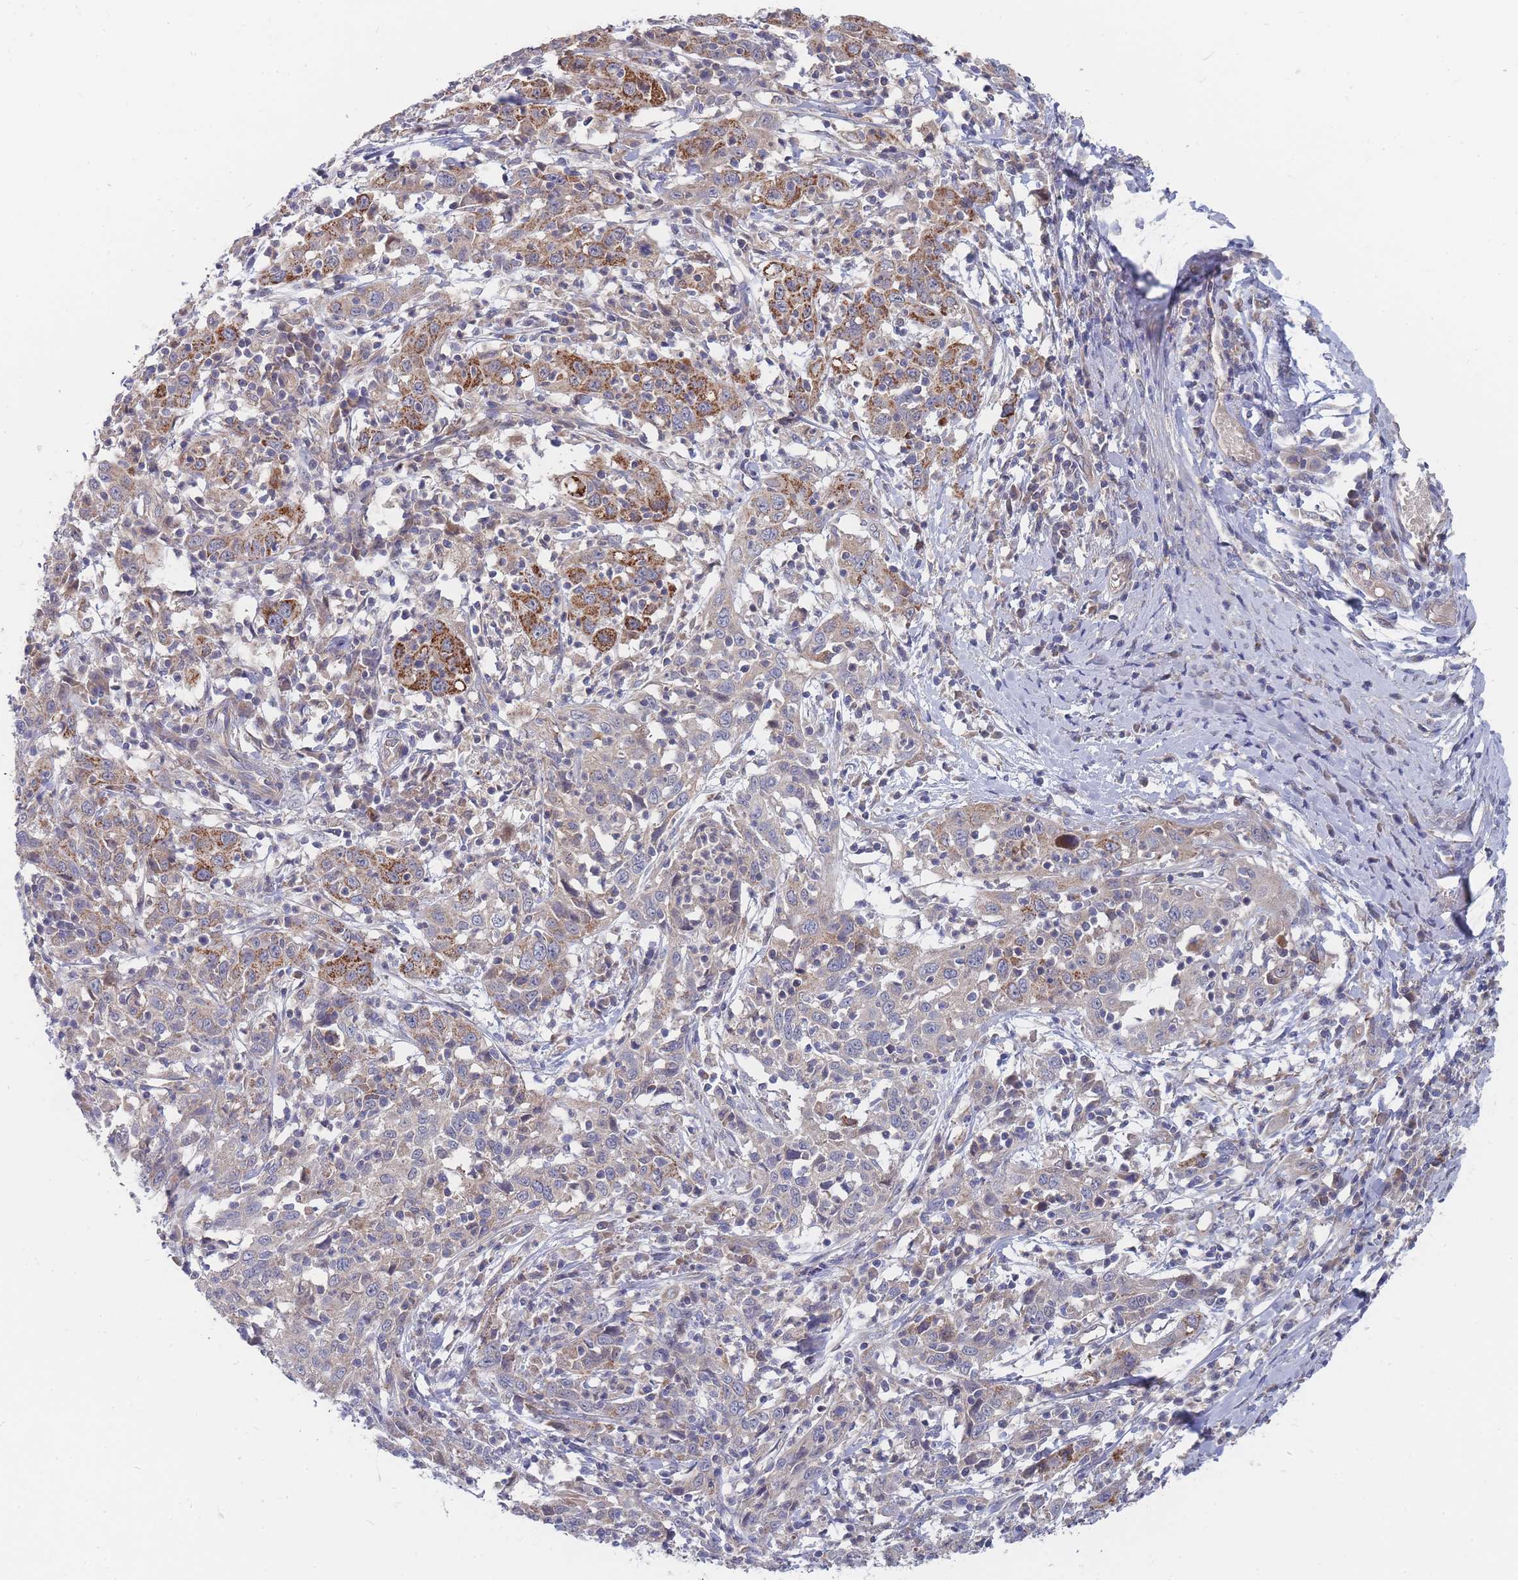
{"staining": {"intensity": "moderate", "quantity": "<25%", "location": "cytoplasmic/membranous"}, "tissue": "cervical cancer", "cell_type": "Tumor cells", "image_type": "cancer", "snomed": [{"axis": "morphology", "description": "Squamous cell carcinoma, NOS"}, {"axis": "topography", "description": "Cervix"}], "caption": "An IHC photomicrograph of neoplastic tissue is shown. Protein staining in brown highlights moderate cytoplasmic/membranous positivity in cervical cancer within tumor cells.", "gene": "NUB1", "patient": {"sex": "female", "age": 46}}